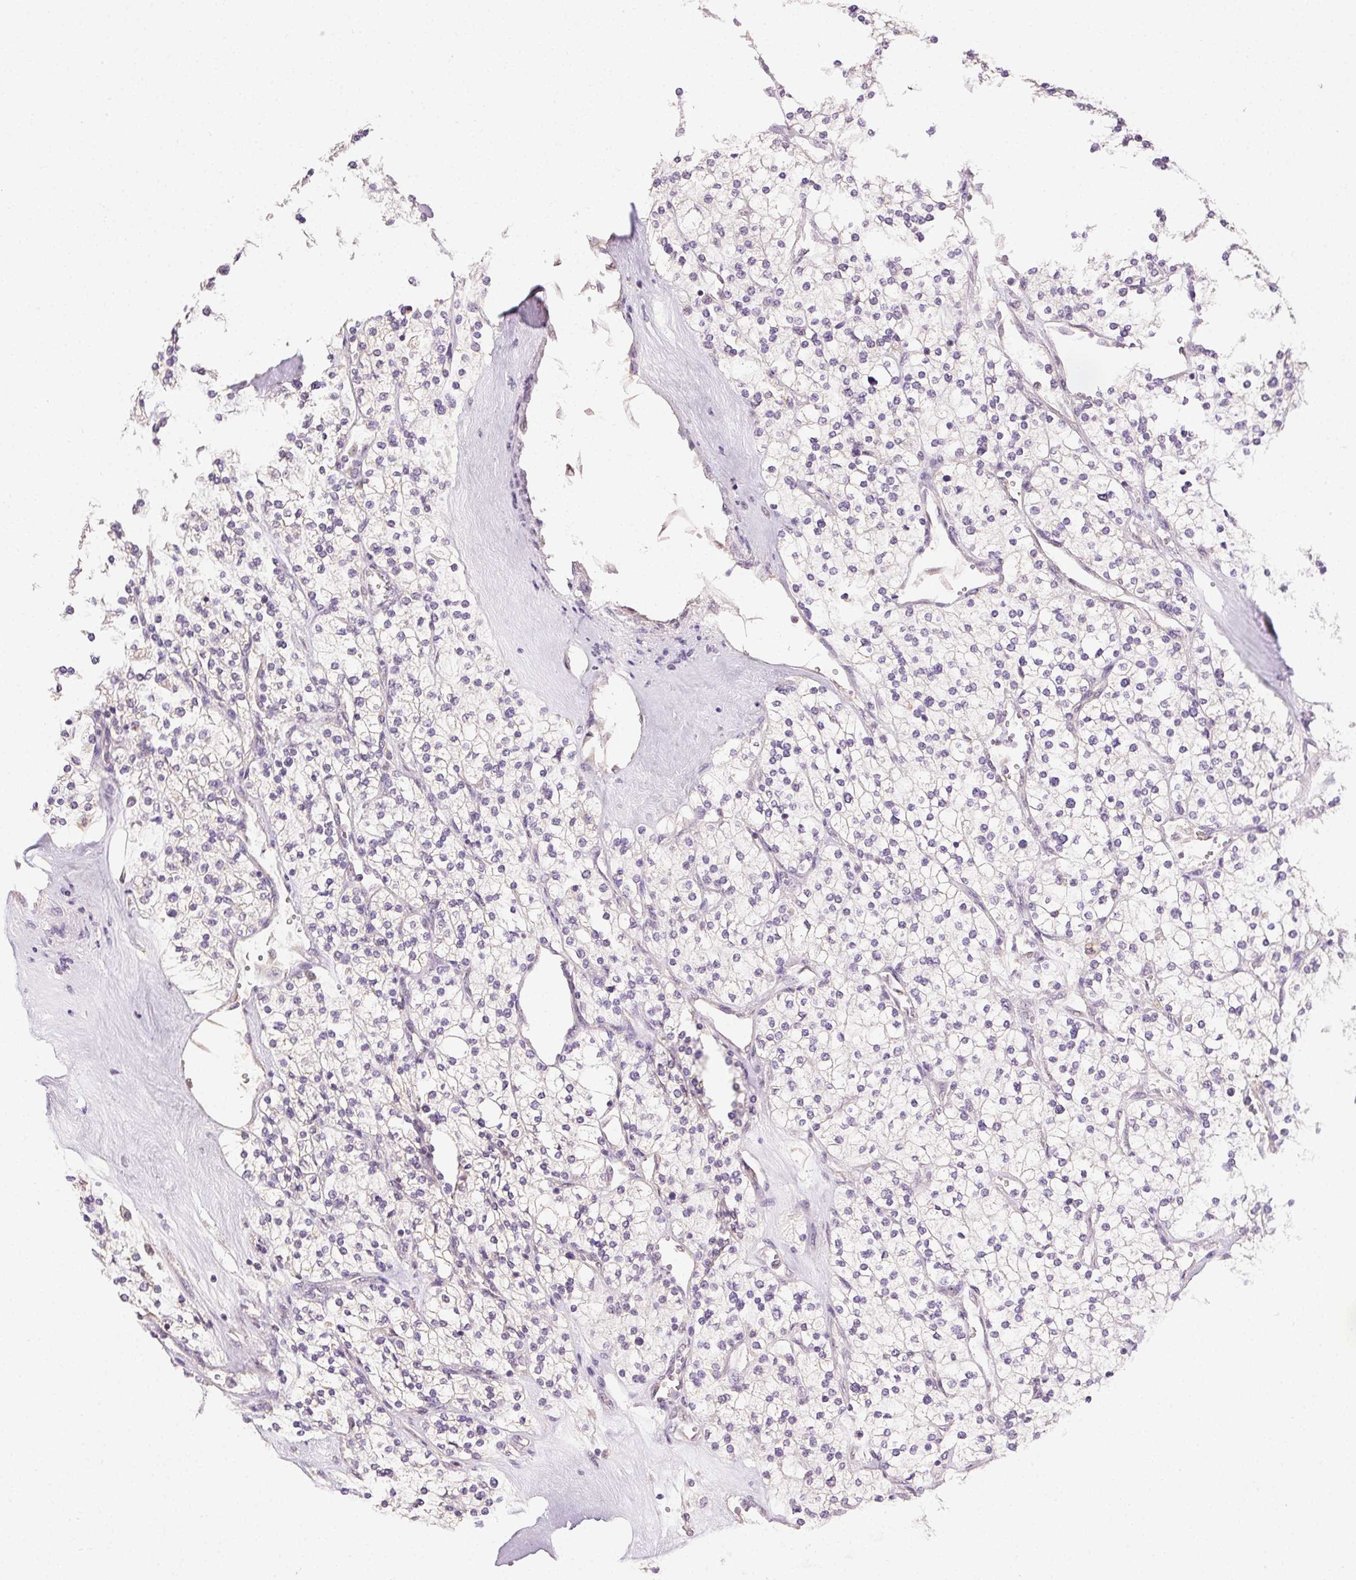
{"staining": {"intensity": "negative", "quantity": "none", "location": "none"}, "tissue": "renal cancer", "cell_type": "Tumor cells", "image_type": "cancer", "snomed": [{"axis": "morphology", "description": "Adenocarcinoma, NOS"}, {"axis": "topography", "description": "Kidney"}], "caption": "IHC micrograph of human renal cancer (adenocarcinoma) stained for a protein (brown), which demonstrates no positivity in tumor cells. Nuclei are stained in blue.", "gene": "BPIFB2", "patient": {"sex": "male", "age": 80}}